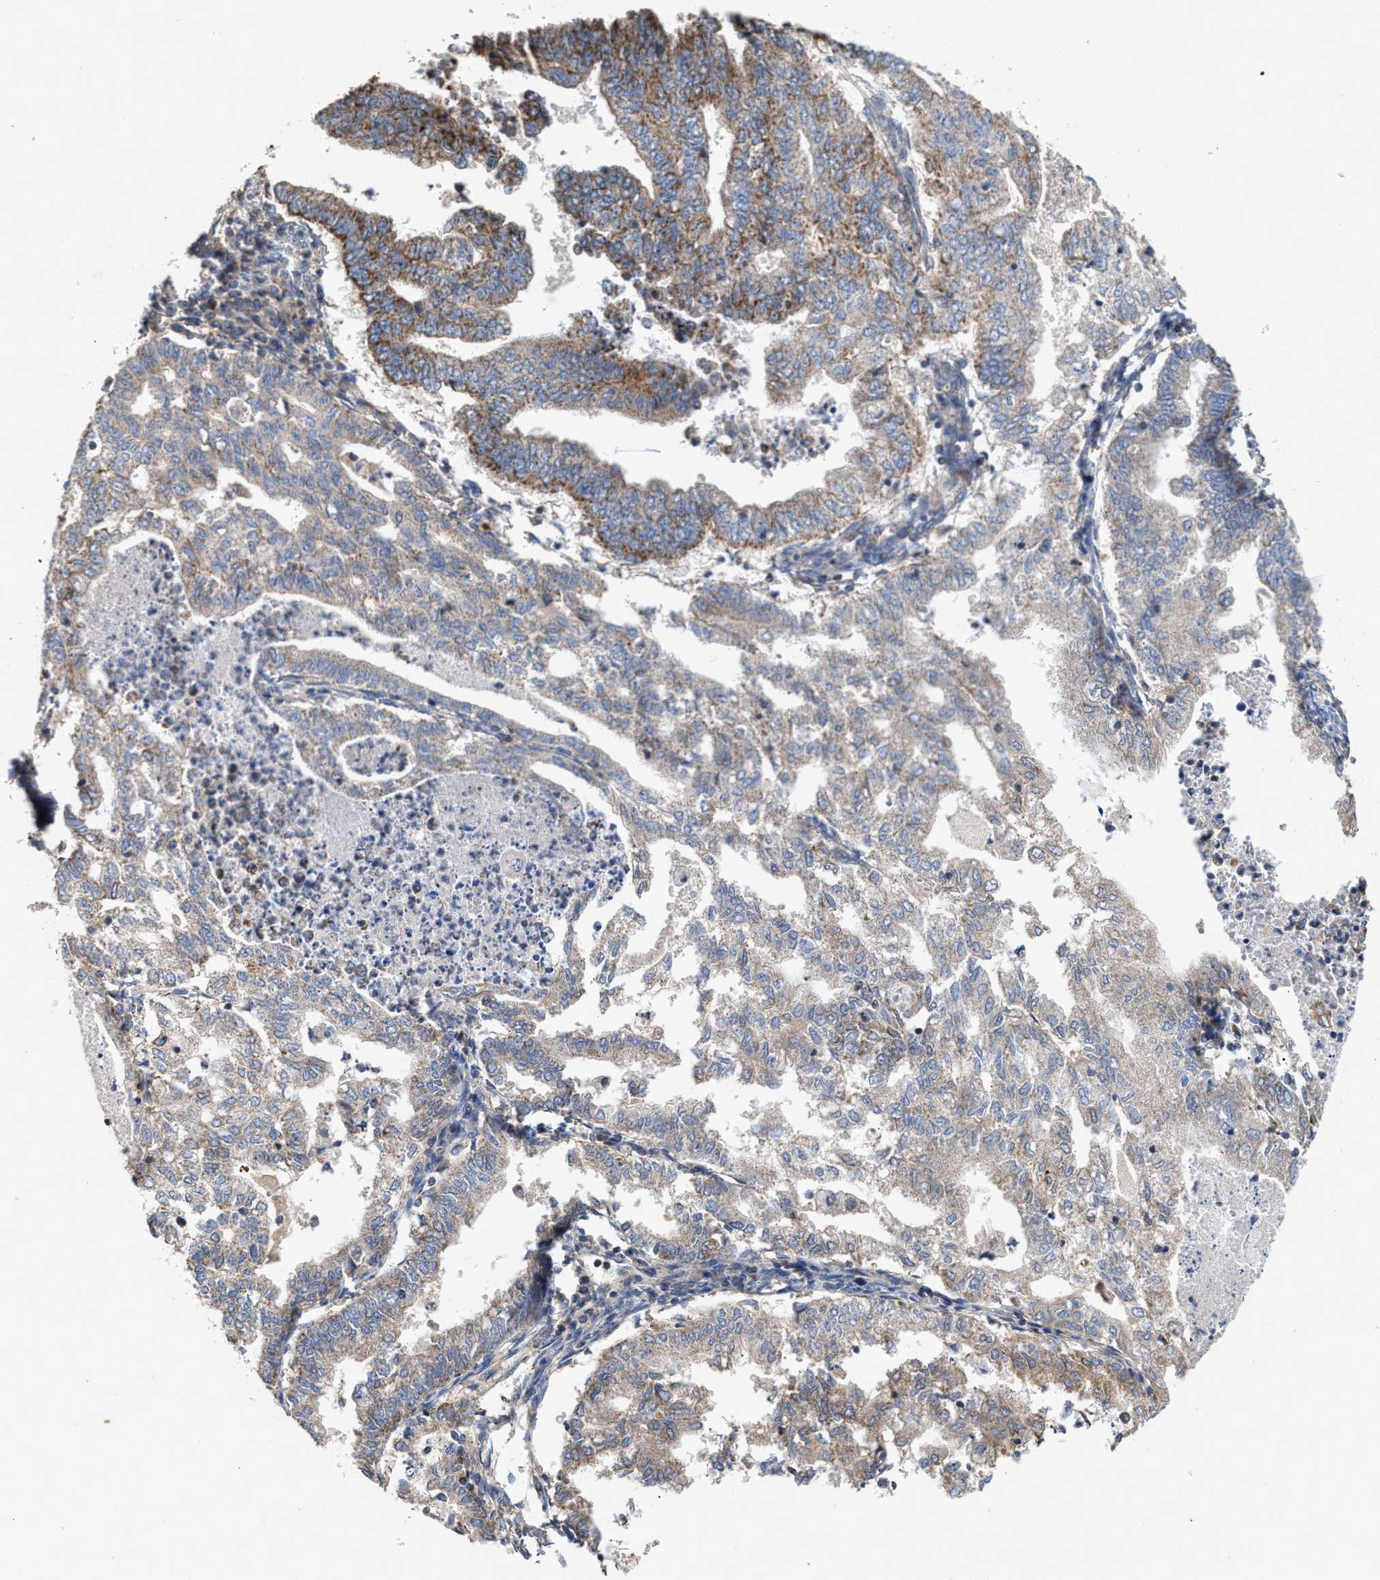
{"staining": {"intensity": "moderate", "quantity": "25%-75%", "location": "cytoplasmic/membranous"}, "tissue": "endometrial cancer", "cell_type": "Tumor cells", "image_type": "cancer", "snomed": [{"axis": "morphology", "description": "Polyp, NOS"}, {"axis": "morphology", "description": "Adenocarcinoma, NOS"}, {"axis": "morphology", "description": "Adenoma, NOS"}, {"axis": "topography", "description": "Endometrium"}], "caption": "This histopathology image displays endometrial cancer (polyp) stained with immunohistochemistry (IHC) to label a protein in brown. The cytoplasmic/membranous of tumor cells show moderate positivity for the protein. Nuclei are counter-stained blue.", "gene": "MECR", "patient": {"sex": "female", "age": 79}}